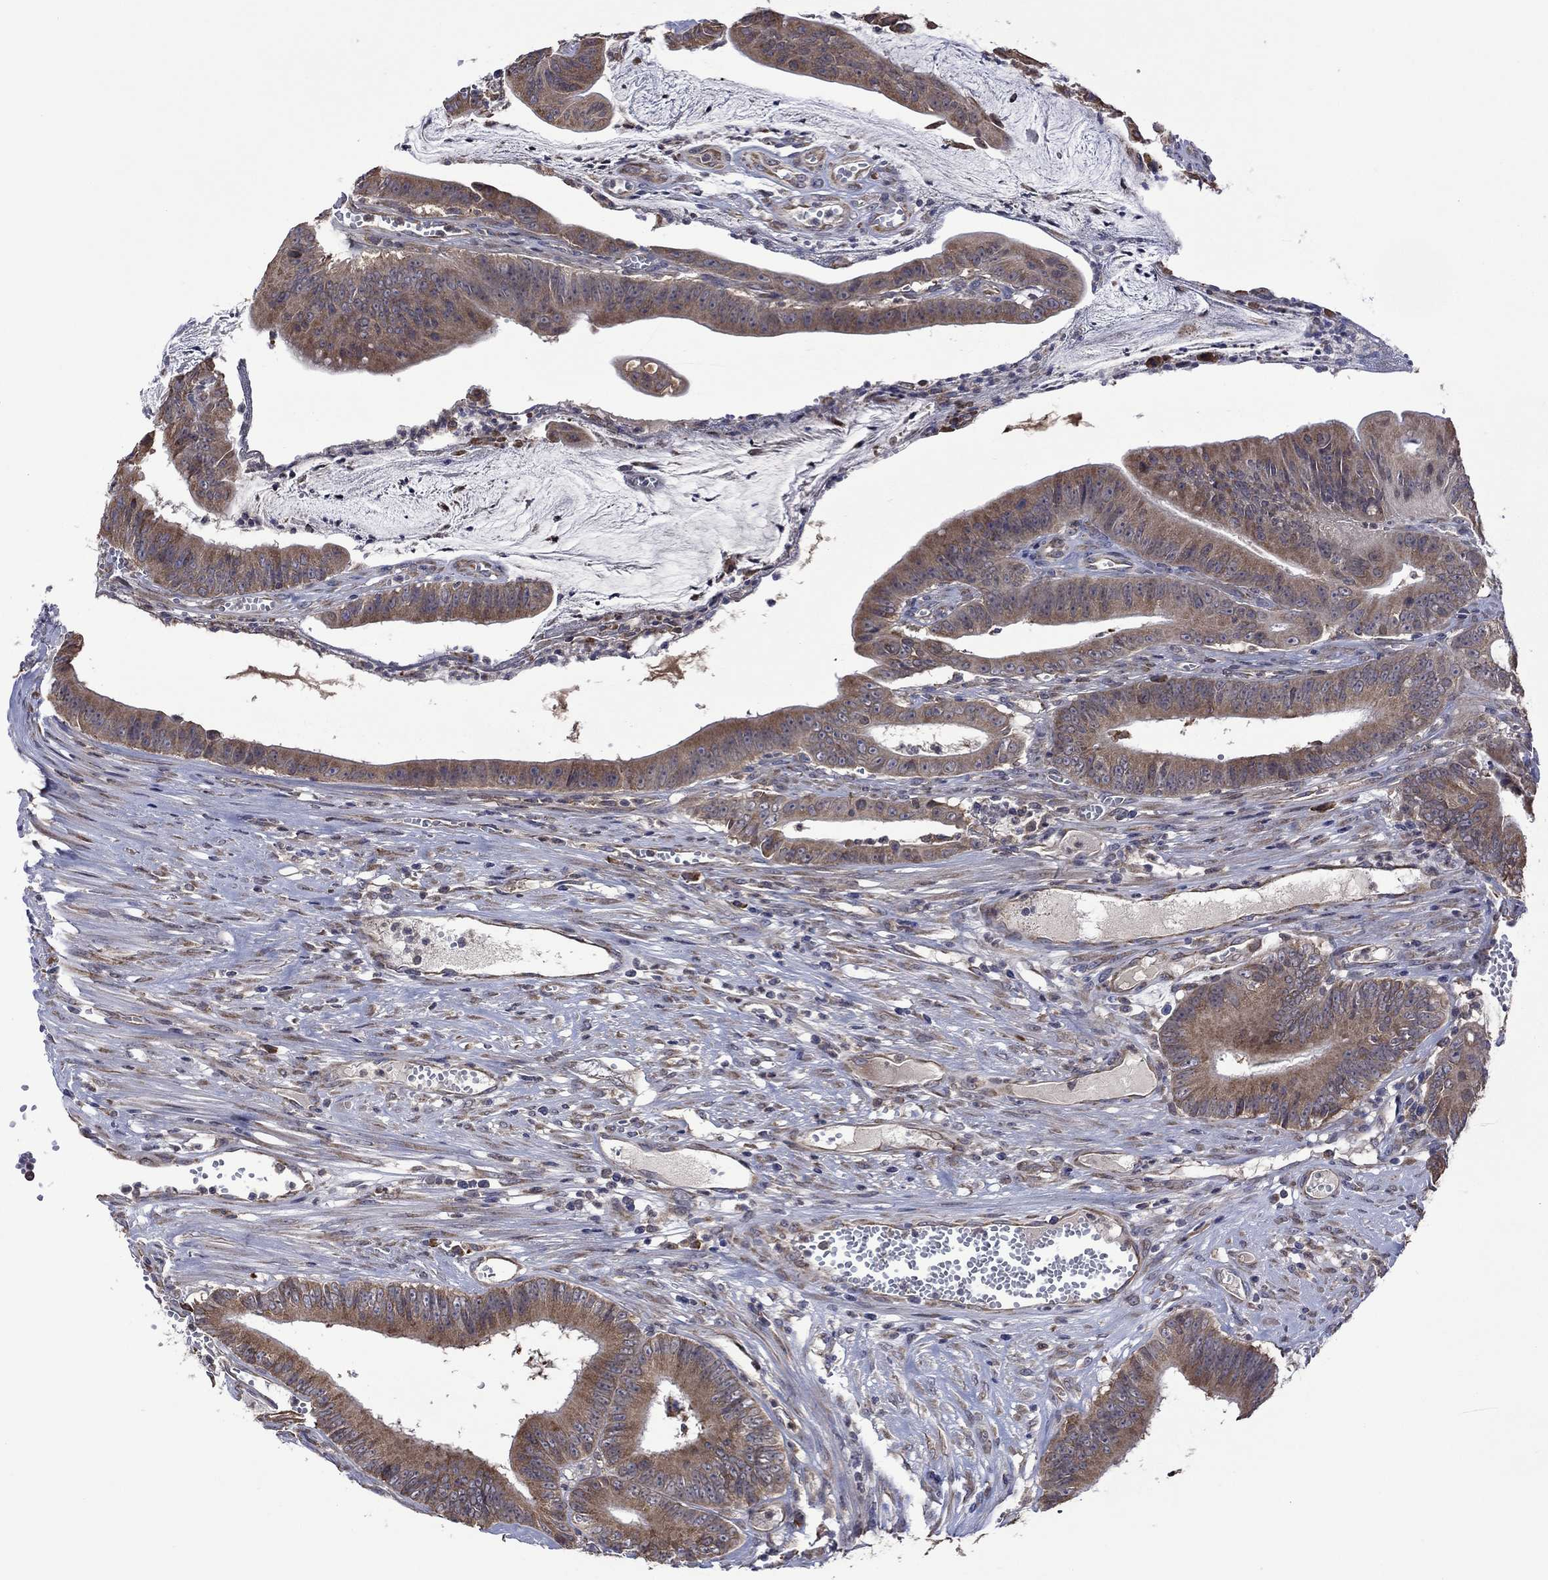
{"staining": {"intensity": "moderate", "quantity": ">75%", "location": "cytoplasmic/membranous"}, "tissue": "colorectal cancer", "cell_type": "Tumor cells", "image_type": "cancer", "snomed": [{"axis": "morphology", "description": "Adenocarcinoma, NOS"}, {"axis": "topography", "description": "Colon"}], "caption": "A photomicrograph of colorectal adenocarcinoma stained for a protein displays moderate cytoplasmic/membranous brown staining in tumor cells.", "gene": "FURIN", "patient": {"sex": "female", "age": 69}}